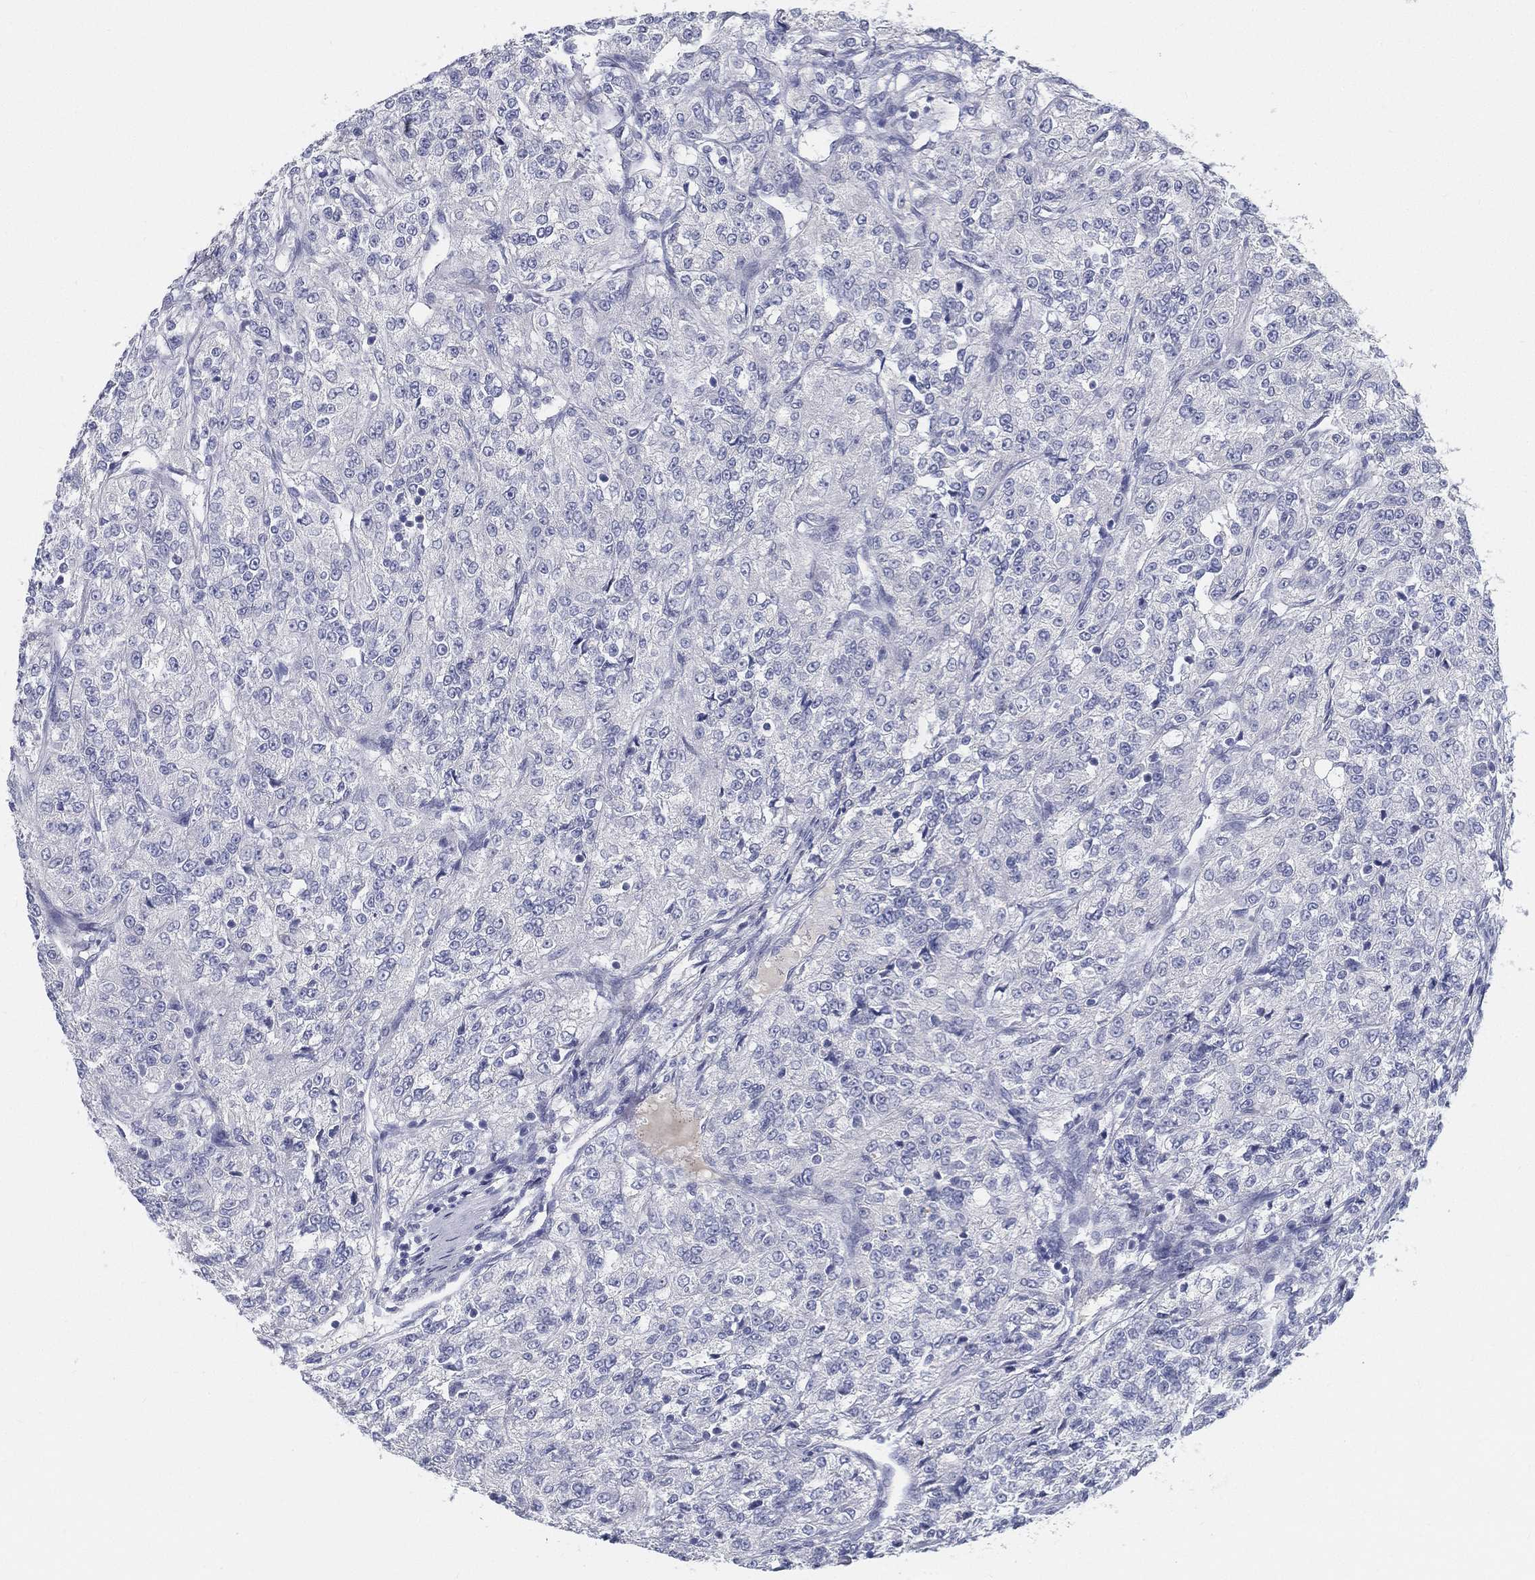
{"staining": {"intensity": "negative", "quantity": "none", "location": "none"}, "tissue": "renal cancer", "cell_type": "Tumor cells", "image_type": "cancer", "snomed": [{"axis": "morphology", "description": "Adenocarcinoma, NOS"}, {"axis": "topography", "description": "Kidney"}], "caption": "This image is of renal adenocarcinoma stained with immunohistochemistry (IHC) to label a protein in brown with the nuclei are counter-stained blue. There is no staining in tumor cells.", "gene": "STS", "patient": {"sex": "female", "age": 63}}